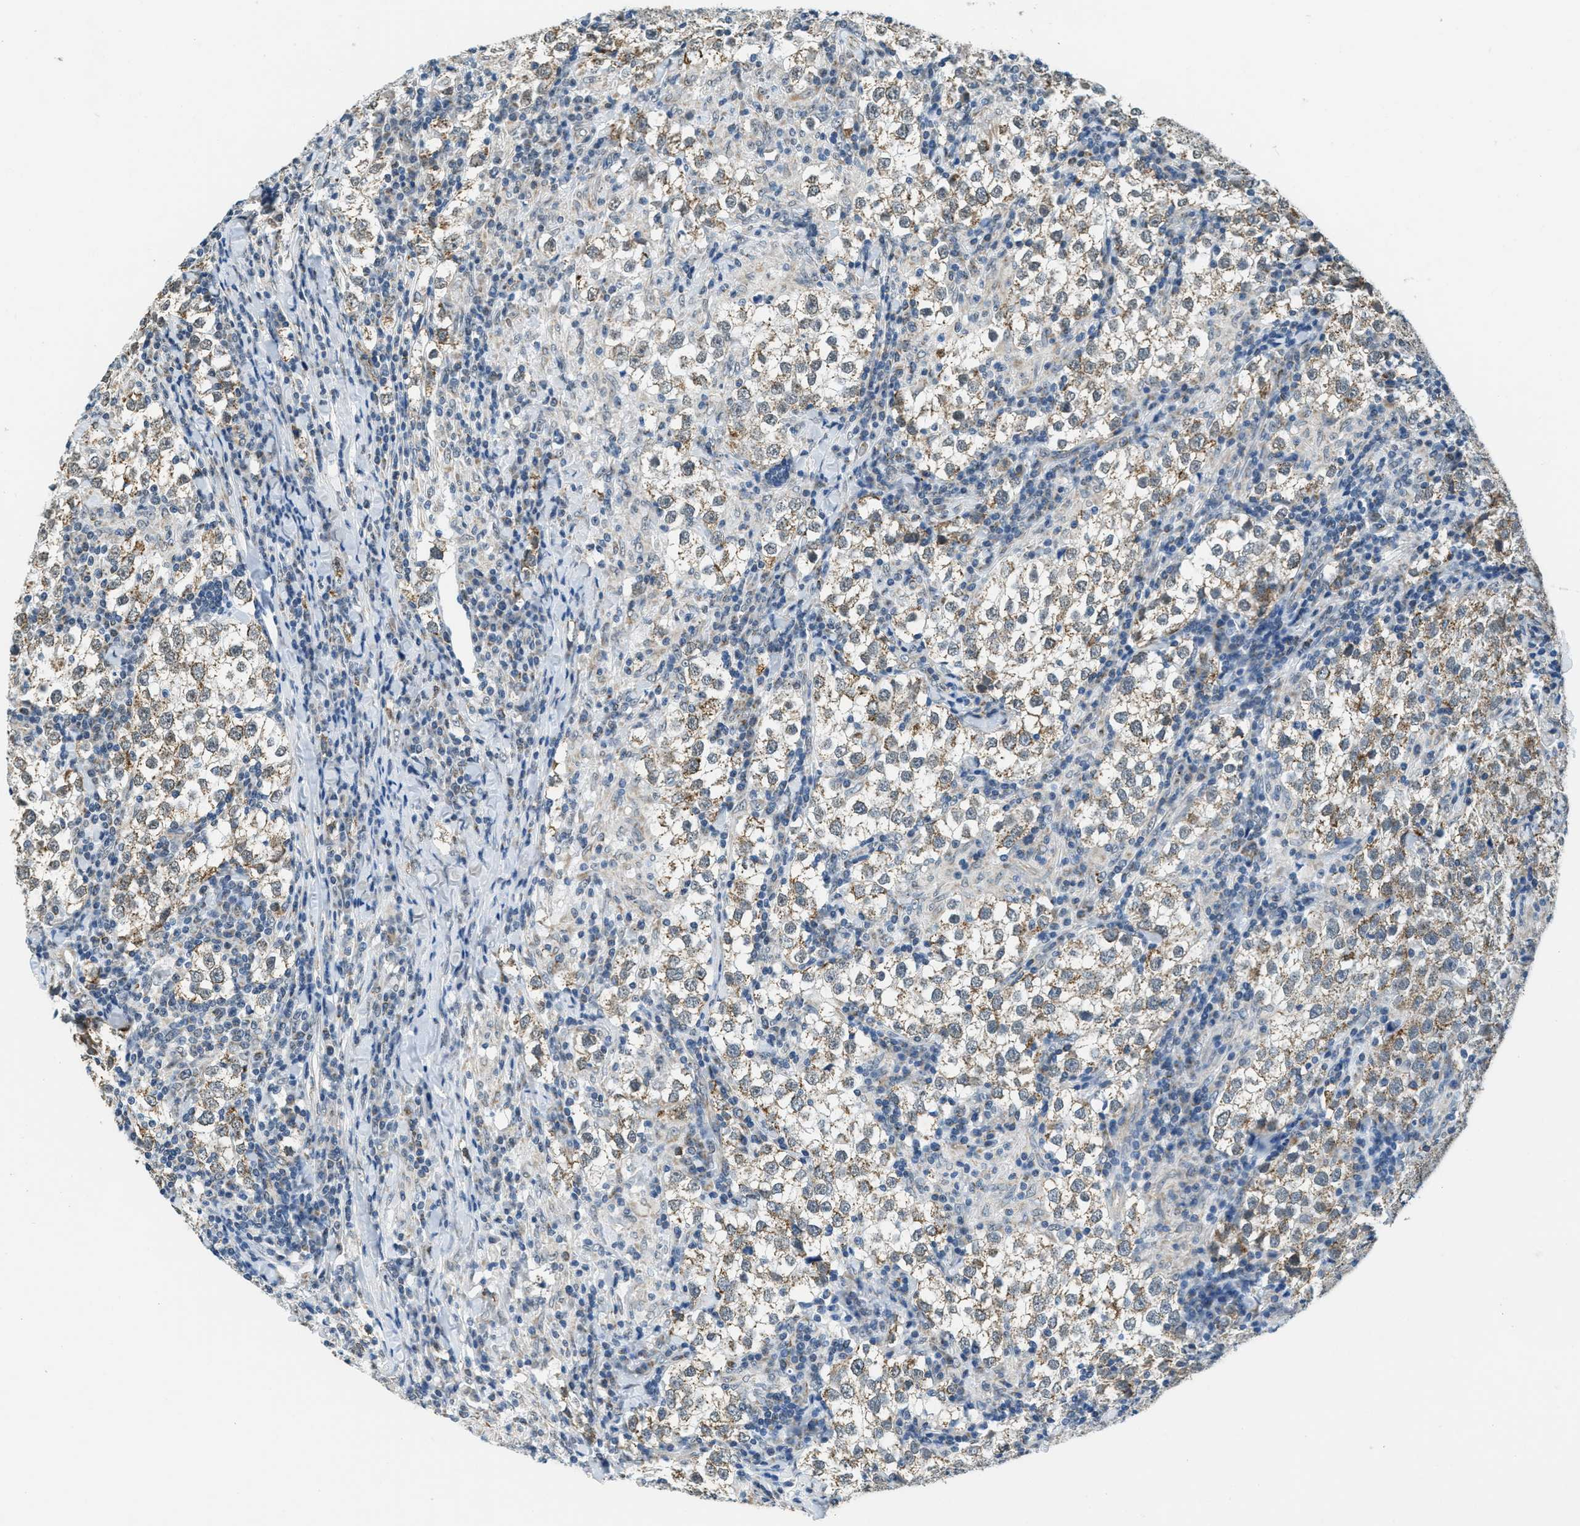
{"staining": {"intensity": "weak", "quantity": ">75%", "location": "cytoplasmic/membranous"}, "tissue": "testis cancer", "cell_type": "Tumor cells", "image_type": "cancer", "snomed": [{"axis": "morphology", "description": "Seminoma, NOS"}, {"axis": "morphology", "description": "Carcinoma, Embryonal, NOS"}, {"axis": "topography", "description": "Testis"}], "caption": "Immunohistochemistry image of testis seminoma stained for a protein (brown), which shows low levels of weak cytoplasmic/membranous positivity in approximately >75% of tumor cells.", "gene": "TOMM70", "patient": {"sex": "male", "age": 36}}